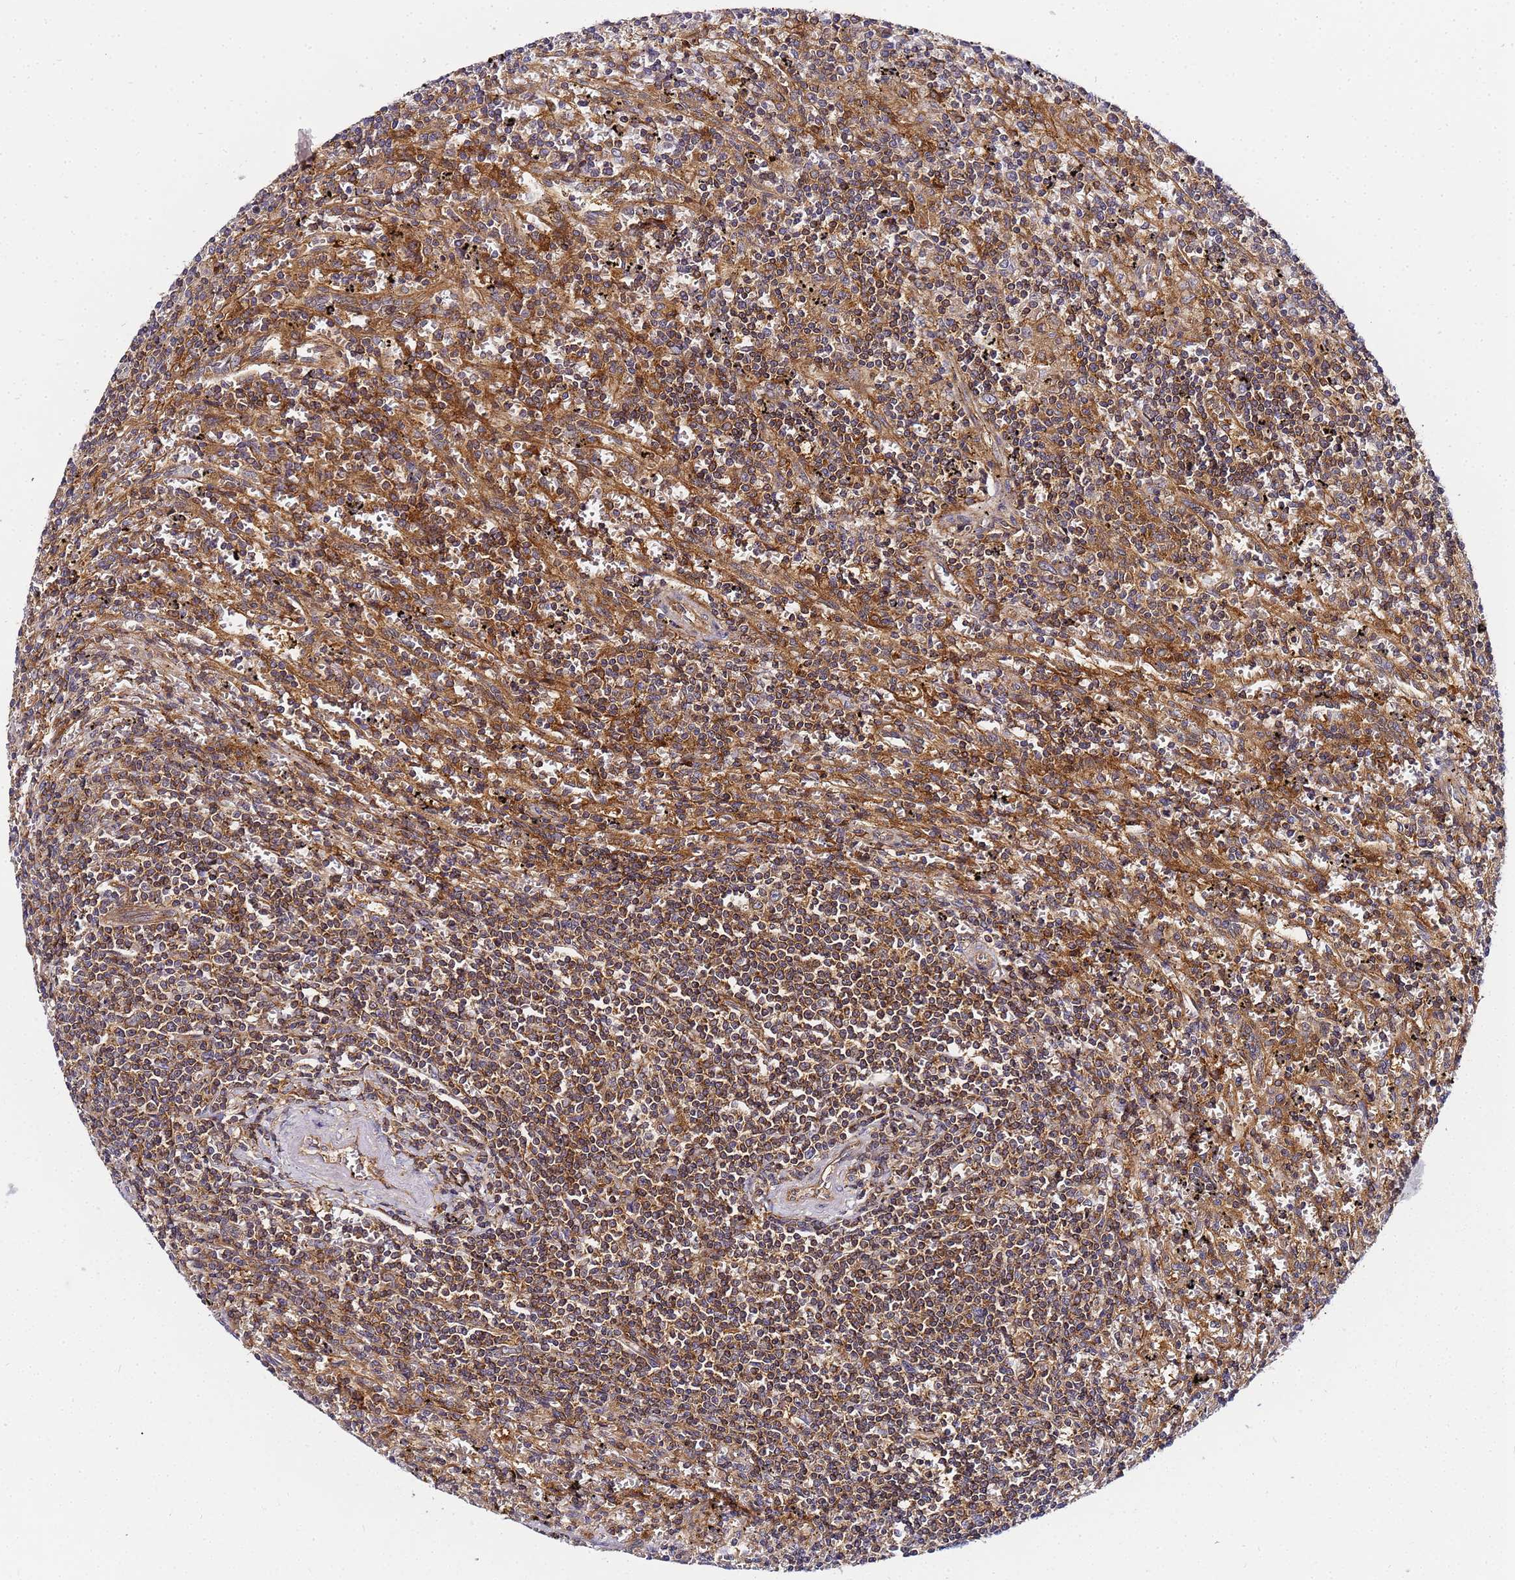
{"staining": {"intensity": "moderate", "quantity": ">75%", "location": "cytoplasmic/membranous"}, "tissue": "lymphoma", "cell_type": "Tumor cells", "image_type": "cancer", "snomed": [{"axis": "morphology", "description": "Malignant lymphoma, non-Hodgkin's type, Low grade"}, {"axis": "topography", "description": "Spleen"}], "caption": "Protein staining demonstrates moderate cytoplasmic/membranous staining in about >75% of tumor cells in malignant lymphoma, non-Hodgkin's type (low-grade).", "gene": "CHM", "patient": {"sex": "male", "age": 76}}